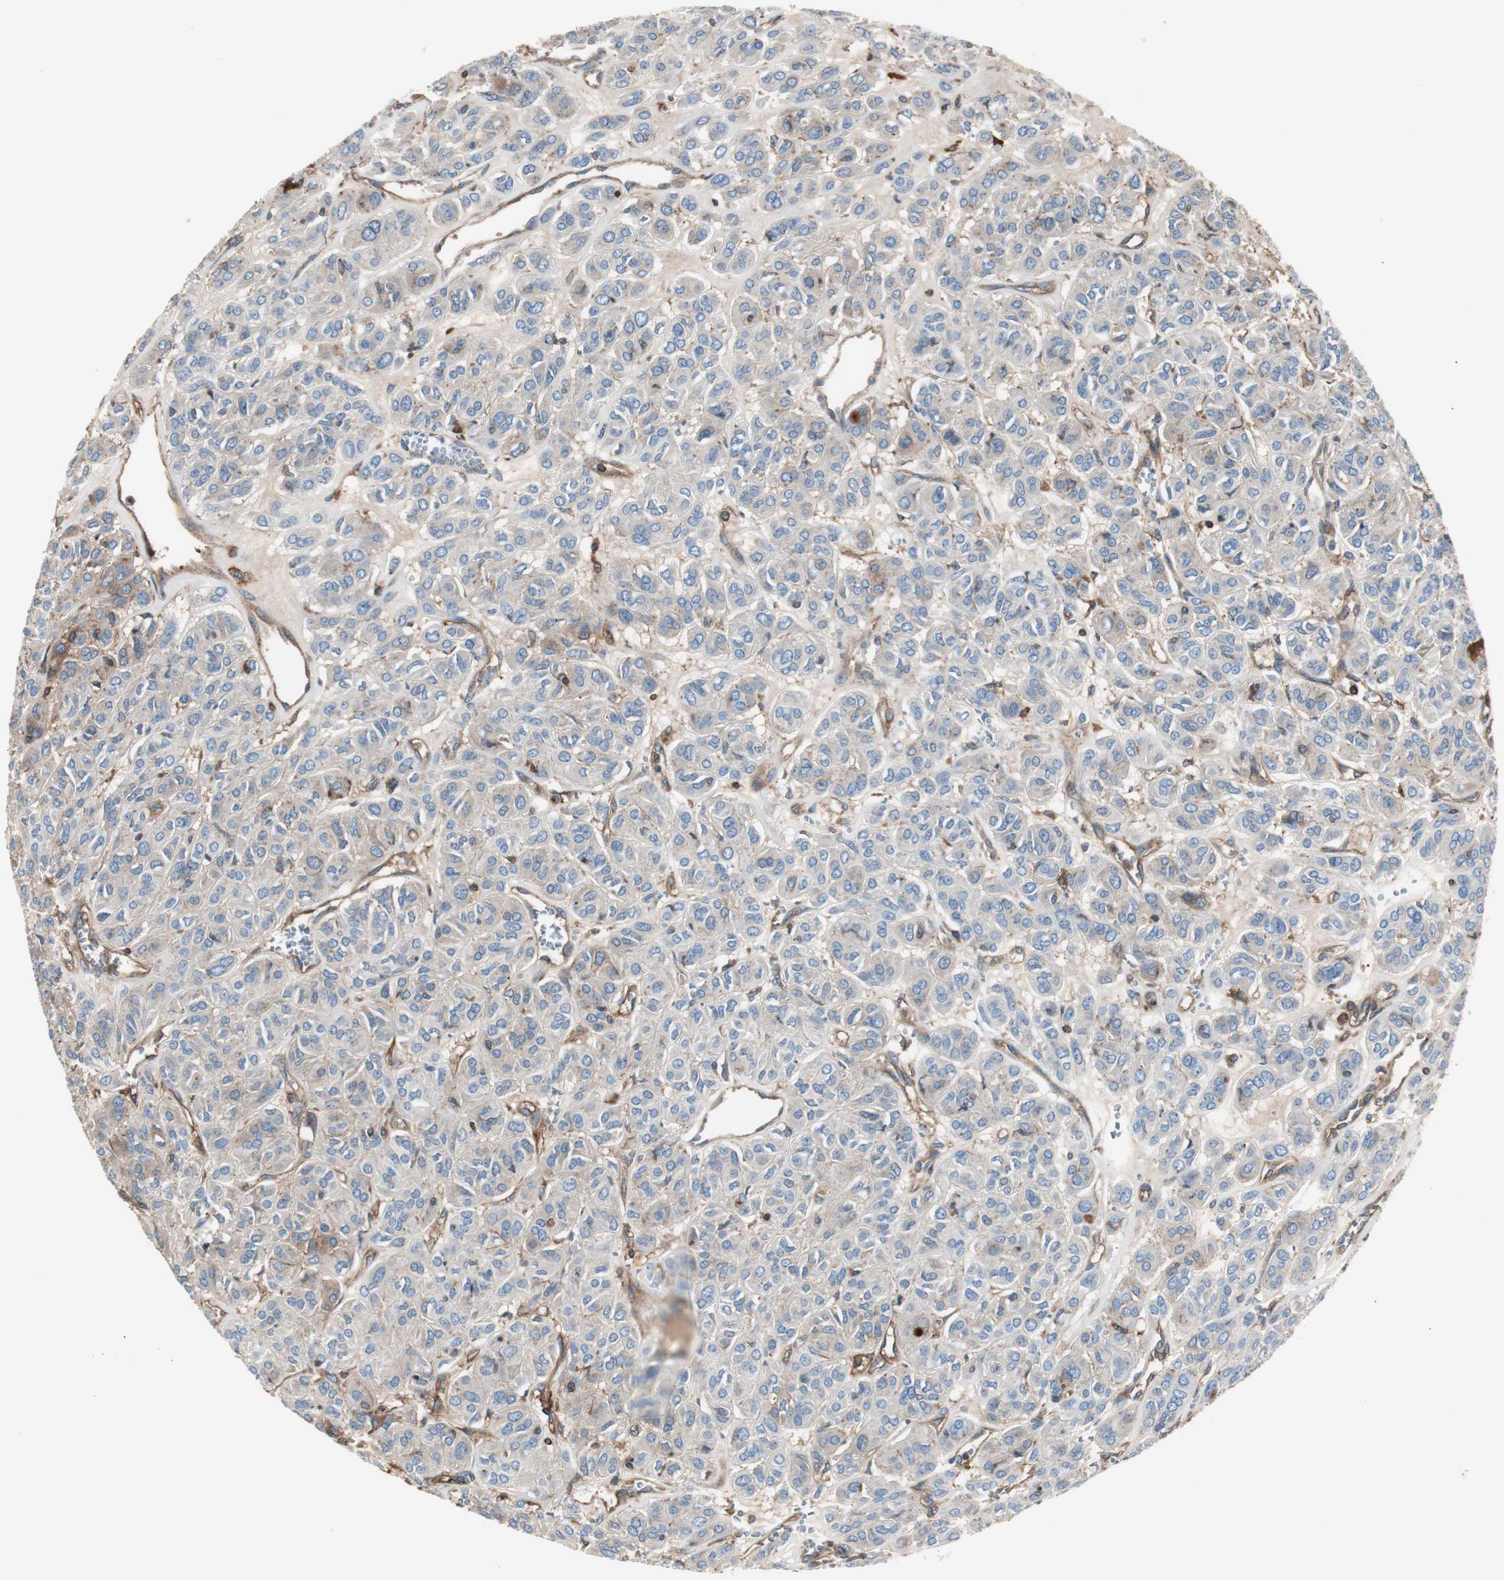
{"staining": {"intensity": "weak", "quantity": "25%-75%", "location": "cytoplasmic/membranous"}, "tissue": "thyroid cancer", "cell_type": "Tumor cells", "image_type": "cancer", "snomed": [{"axis": "morphology", "description": "Follicular adenoma carcinoma, NOS"}, {"axis": "topography", "description": "Thyroid gland"}], "caption": "An immunohistochemistry image of neoplastic tissue is shown. Protein staining in brown highlights weak cytoplasmic/membranous positivity in thyroid cancer (follicular adenoma carcinoma) within tumor cells.", "gene": "B2M", "patient": {"sex": "female", "age": 71}}